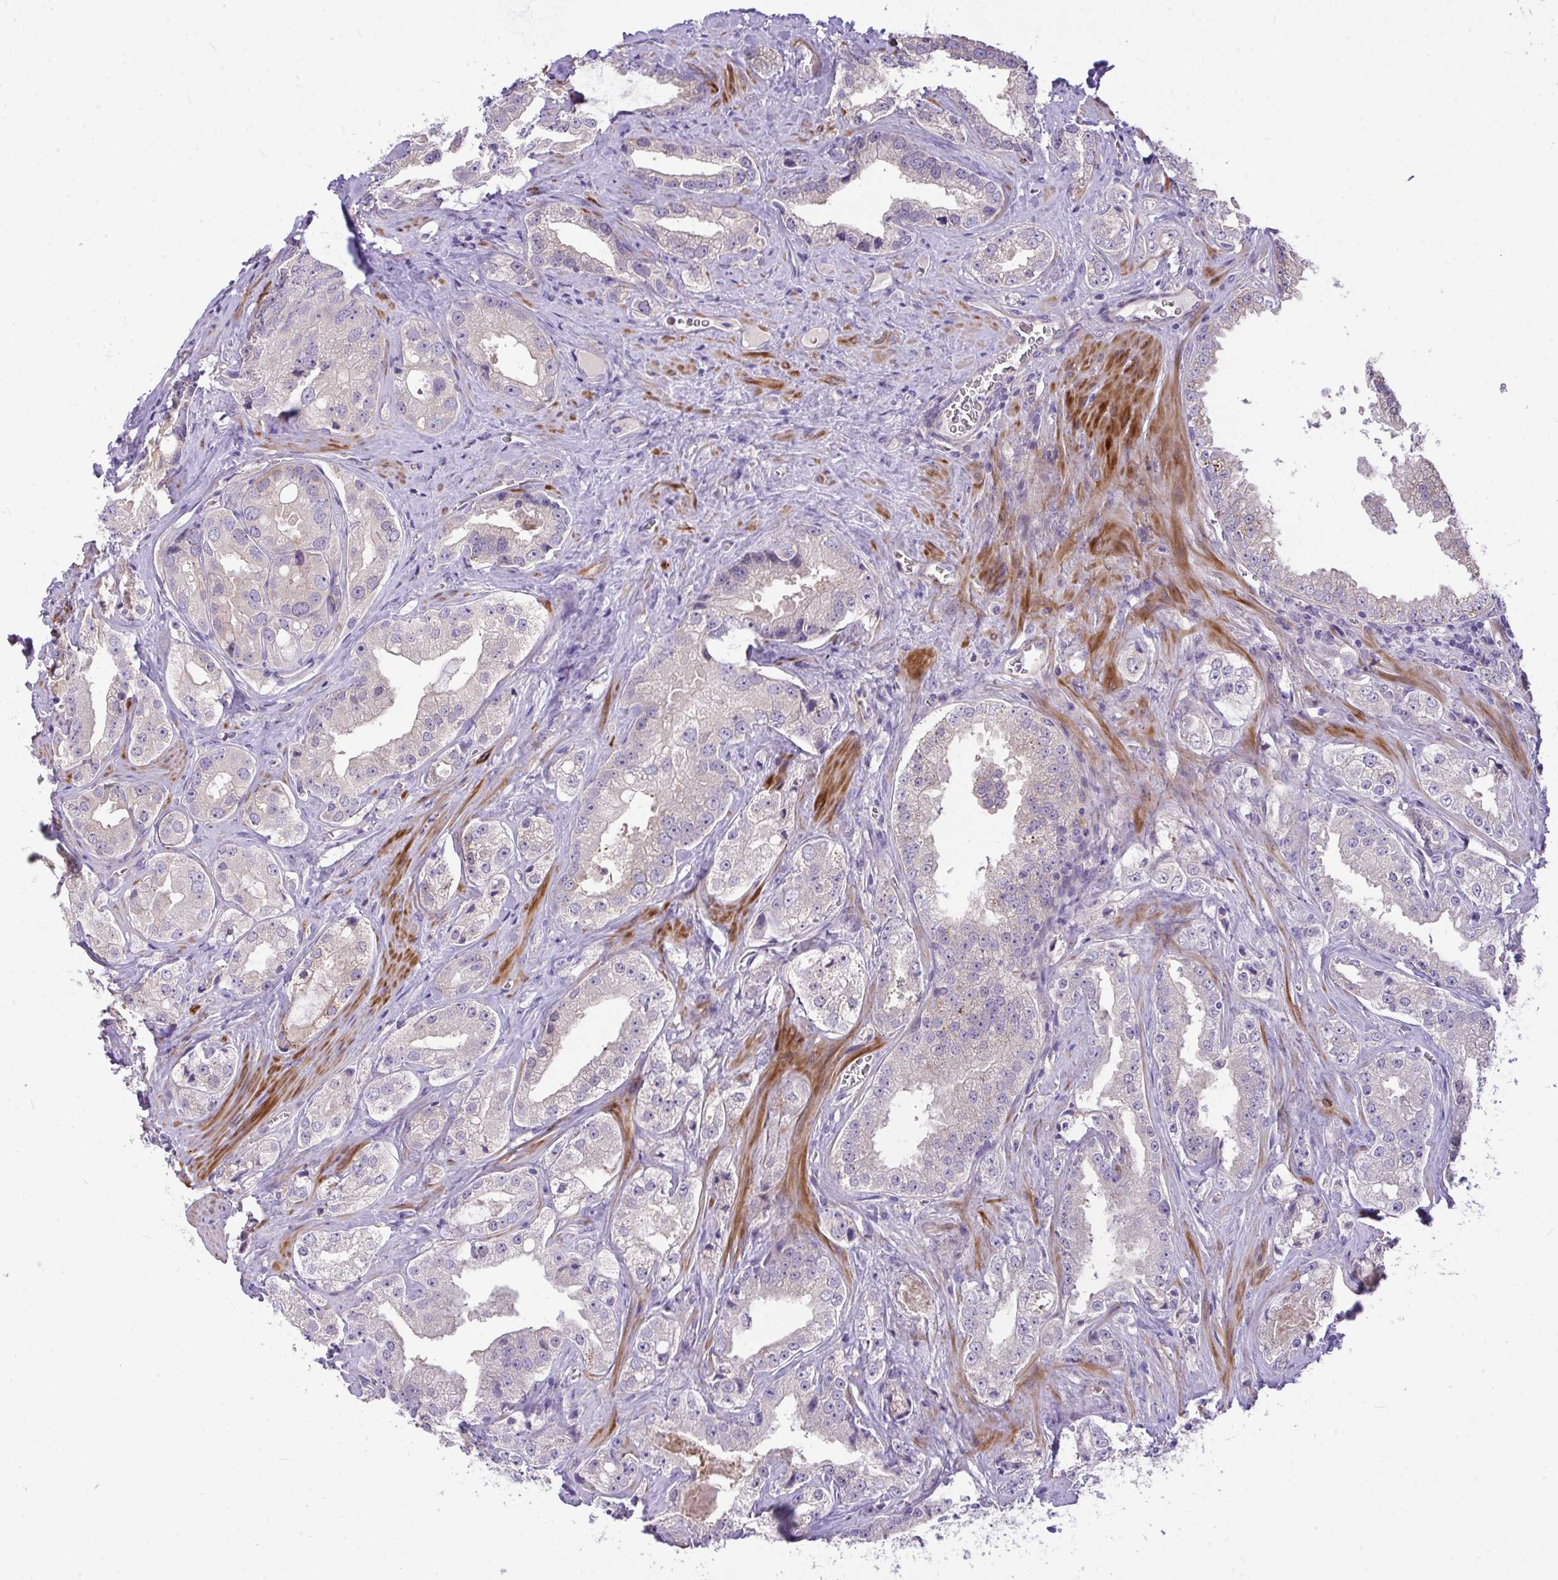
{"staining": {"intensity": "negative", "quantity": "none", "location": "none"}, "tissue": "prostate cancer", "cell_type": "Tumor cells", "image_type": "cancer", "snomed": [{"axis": "morphology", "description": "Adenocarcinoma, High grade"}, {"axis": "topography", "description": "Prostate"}], "caption": "Immunohistochemistry (IHC) photomicrograph of neoplastic tissue: human prostate cancer (high-grade adenocarcinoma) stained with DAB shows no significant protein staining in tumor cells.", "gene": "MOCS1", "patient": {"sex": "male", "age": 67}}